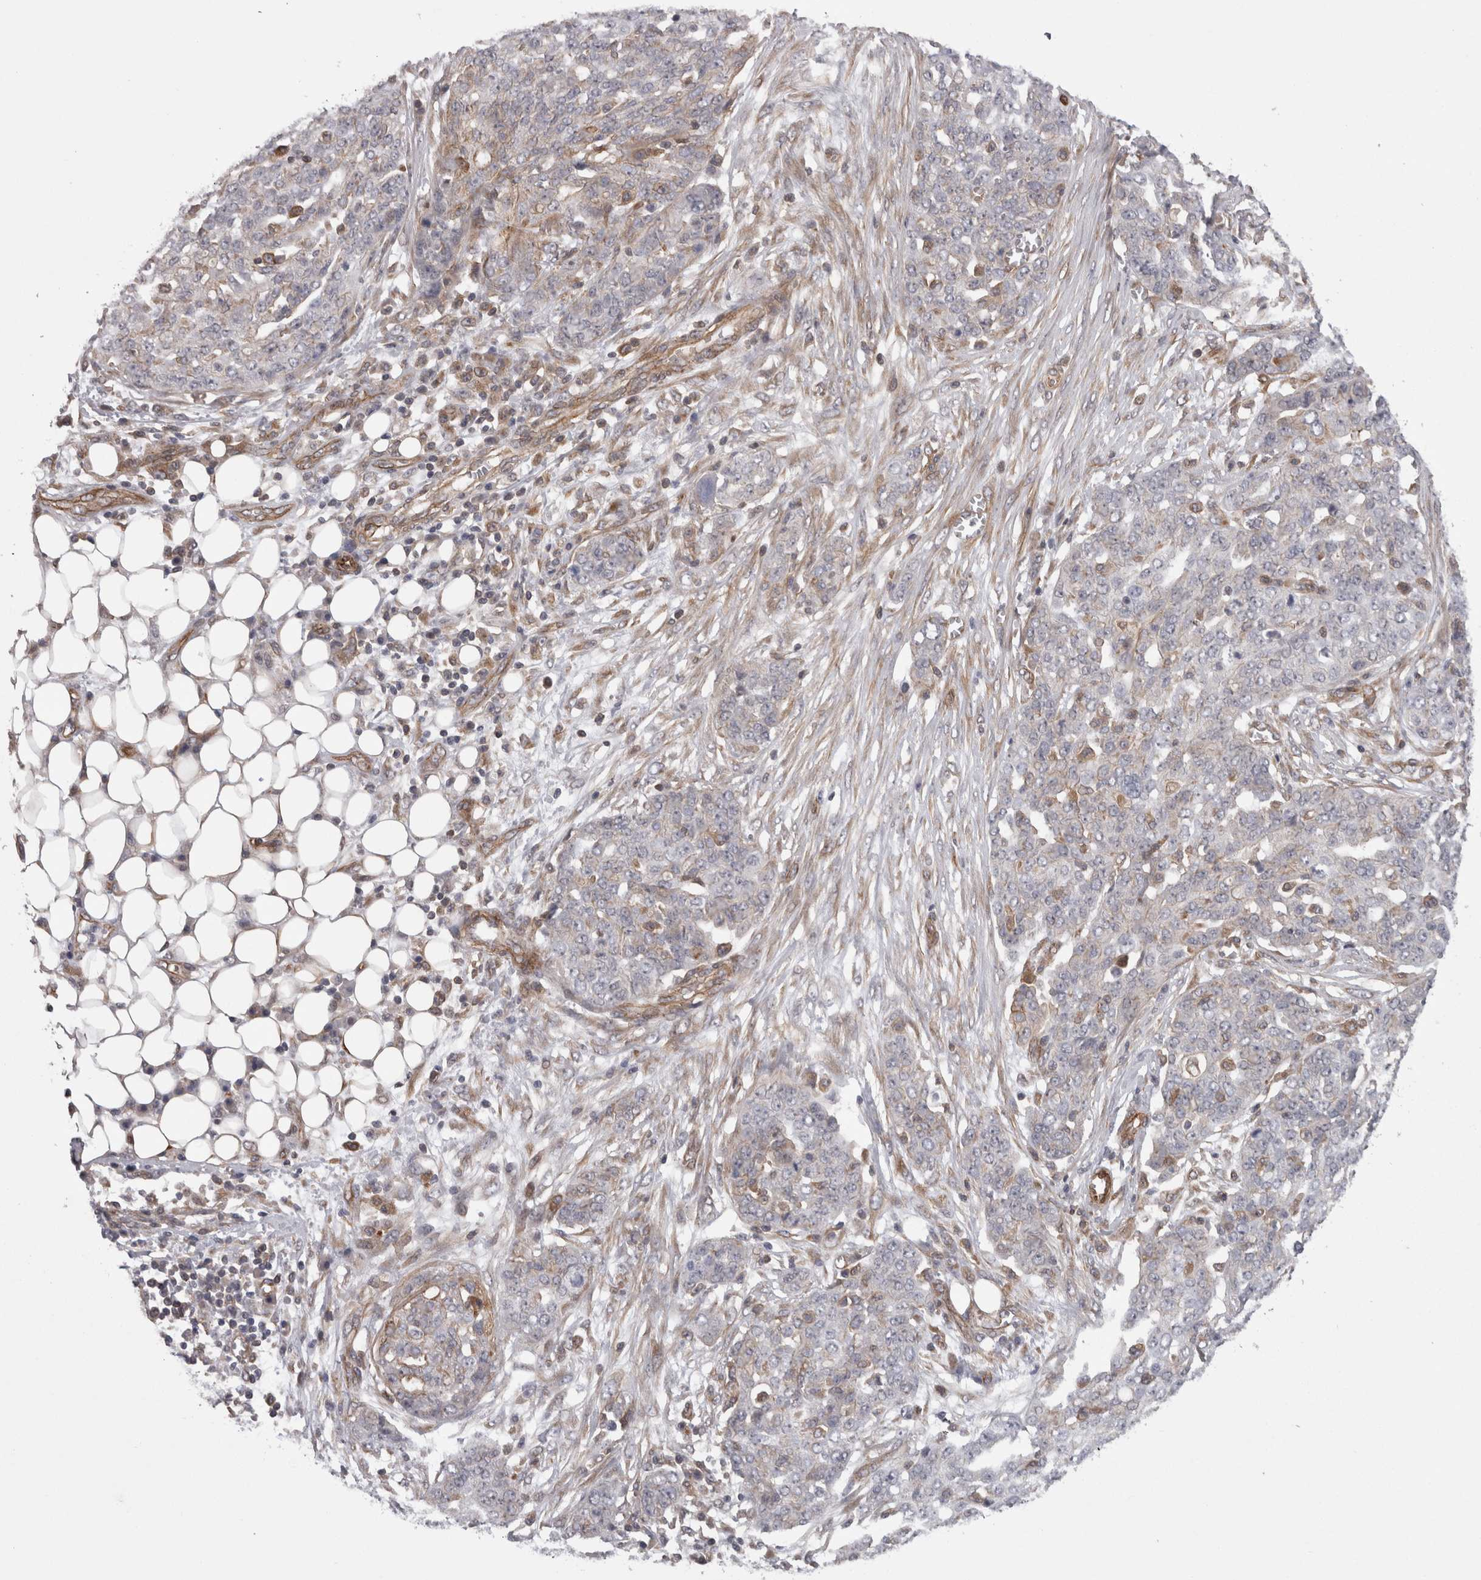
{"staining": {"intensity": "weak", "quantity": "<25%", "location": "cytoplasmic/membranous"}, "tissue": "ovarian cancer", "cell_type": "Tumor cells", "image_type": "cancer", "snomed": [{"axis": "morphology", "description": "Cystadenocarcinoma, serous, NOS"}, {"axis": "topography", "description": "Soft tissue"}, {"axis": "topography", "description": "Ovary"}], "caption": "The image demonstrates no significant staining in tumor cells of ovarian serous cystadenocarcinoma.", "gene": "RMDN1", "patient": {"sex": "female", "age": 57}}